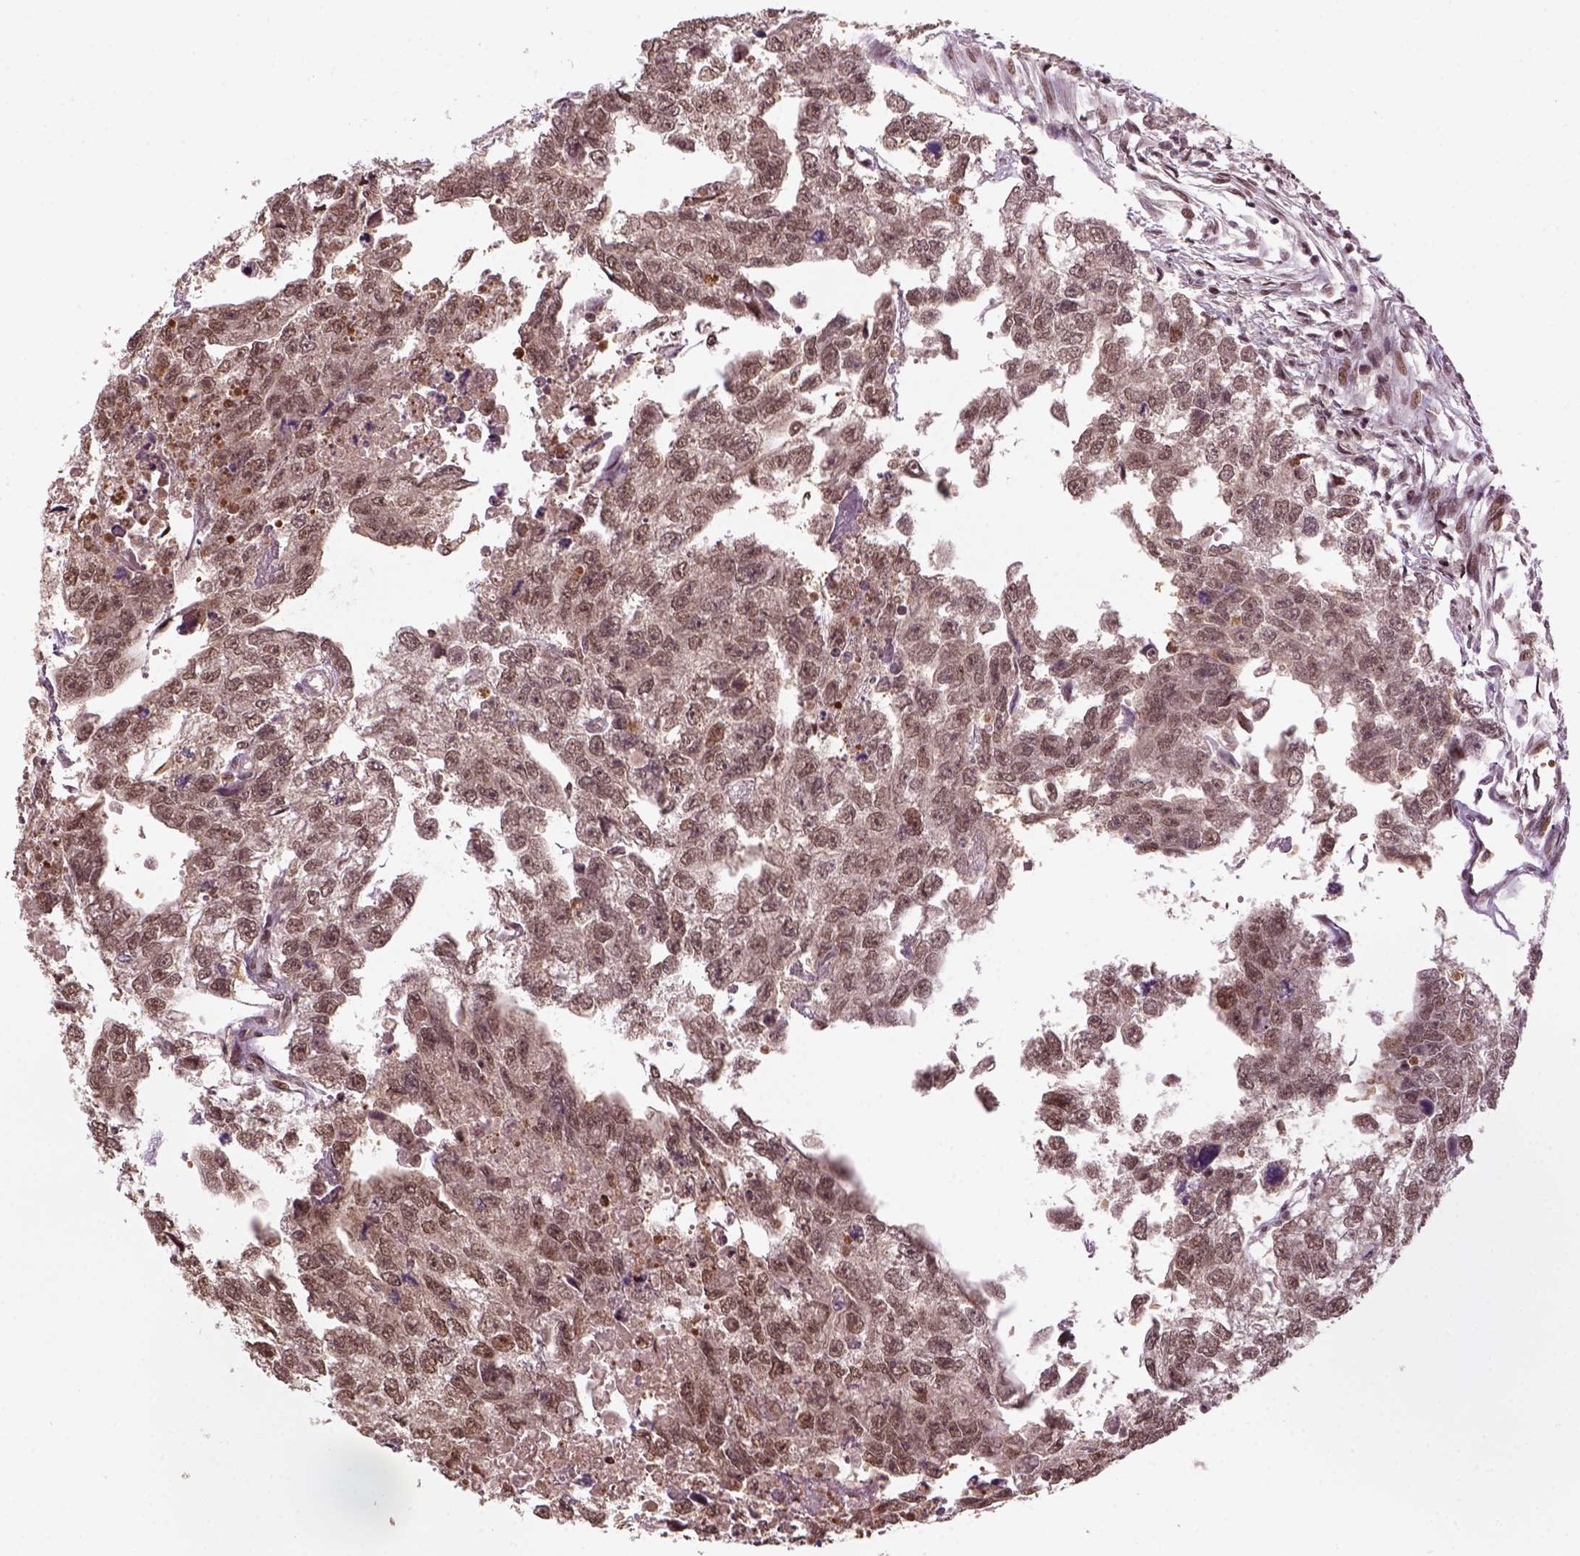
{"staining": {"intensity": "moderate", "quantity": ">75%", "location": "cytoplasmic/membranous,nuclear"}, "tissue": "testis cancer", "cell_type": "Tumor cells", "image_type": "cancer", "snomed": [{"axis": "morphology", "description": "Carcinoma, Embryonal, NOS"}, {"axis": "morphology", "description": "Teratoma, malignant, NOS"}, {"axis": "topography", "description": "Testis"}], "caption": "Immunohistochemical staining of testis embryonal carcinoma displays medium levels of moderate cytoplasmic/membranous and nuclear staining in about >75% of tumor cells. The protein of interest is stained brown, and the nuclei are stained in blue (DAB IHC with brightfield microscopy, high magnification).", "gene": "GOT1", "patient": {"sex": "male", "age": 44}}